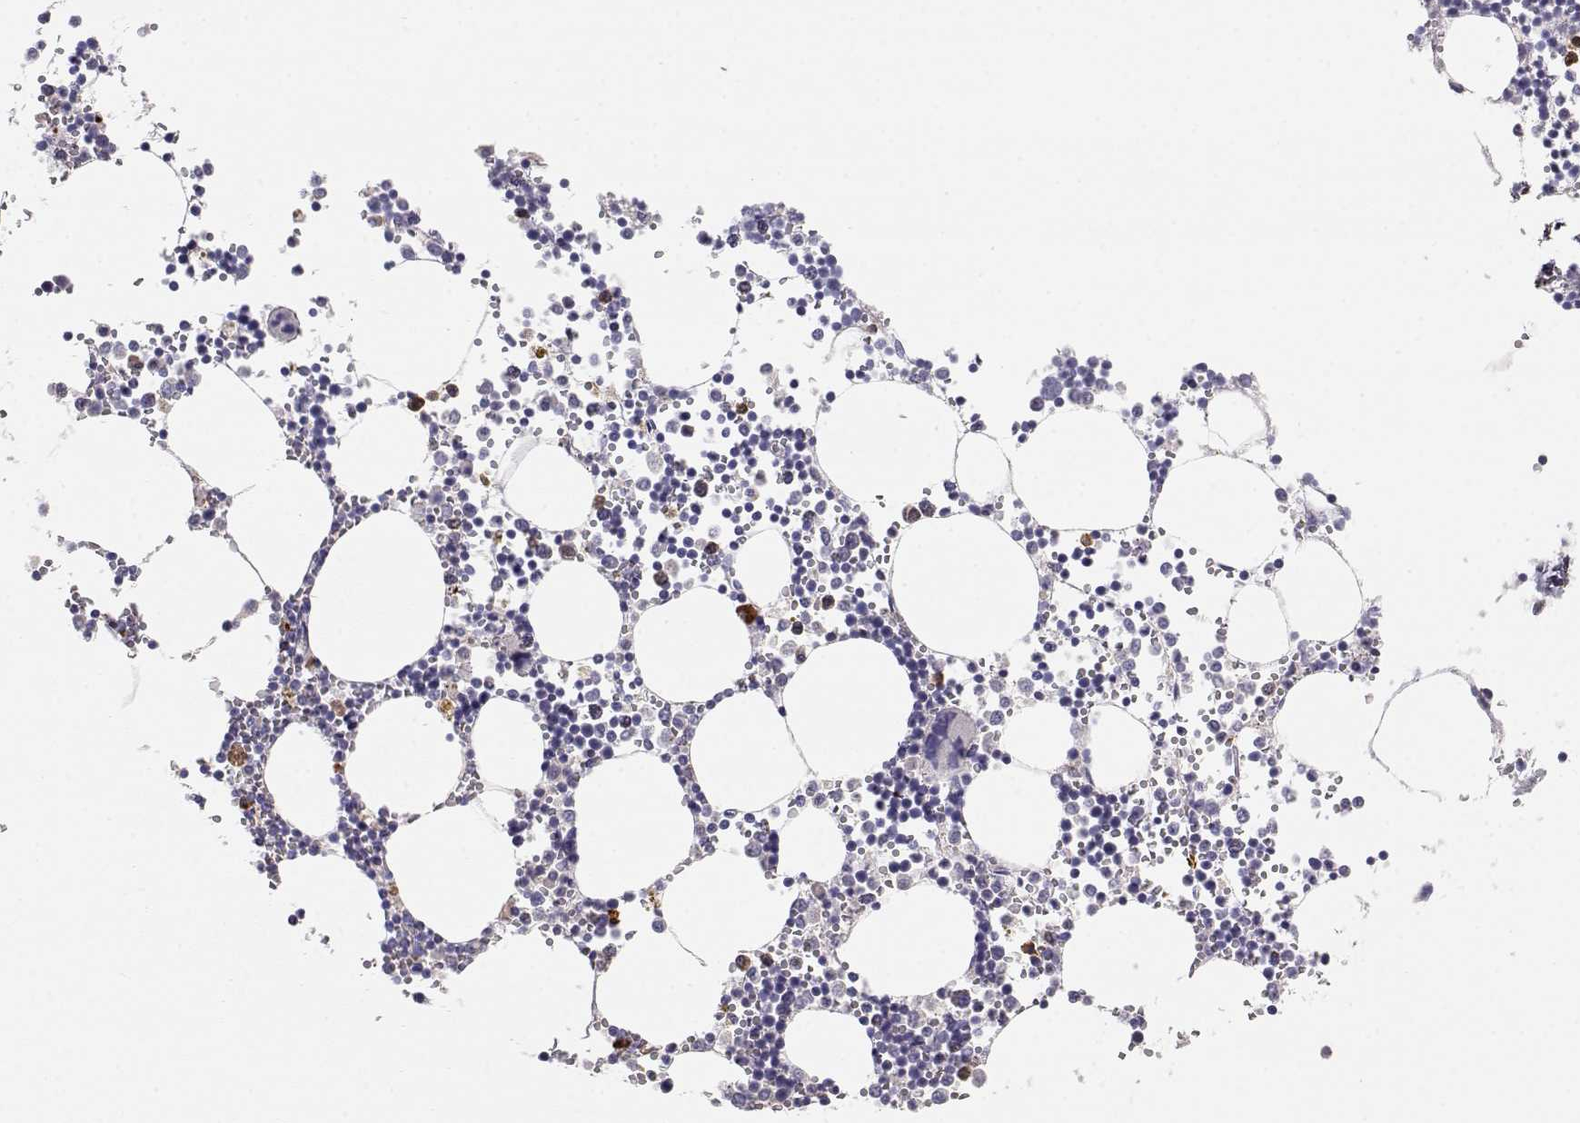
{"staining": {"intensity": "moderate", "quantity": "<25%", "location": "cytoplasmic/membranous"}, "tissue": "bone marrow", "cell_type": "Hematopoietic cells", "image_type": "normal", "snomed": [{"axis": "morphology", "description": "Normal tissue, NOS"}, {"axis": "topography", "description": "Bone marrow"}], "caption": "Hematopoietic cells demonstrate low levels of moderate cytoplasmic/membranous positivity in approximately <25% of cells in unremarkable human bone marrow.", "gene": "CDHR1", "patient": {"sex": "male", "age": 54}}